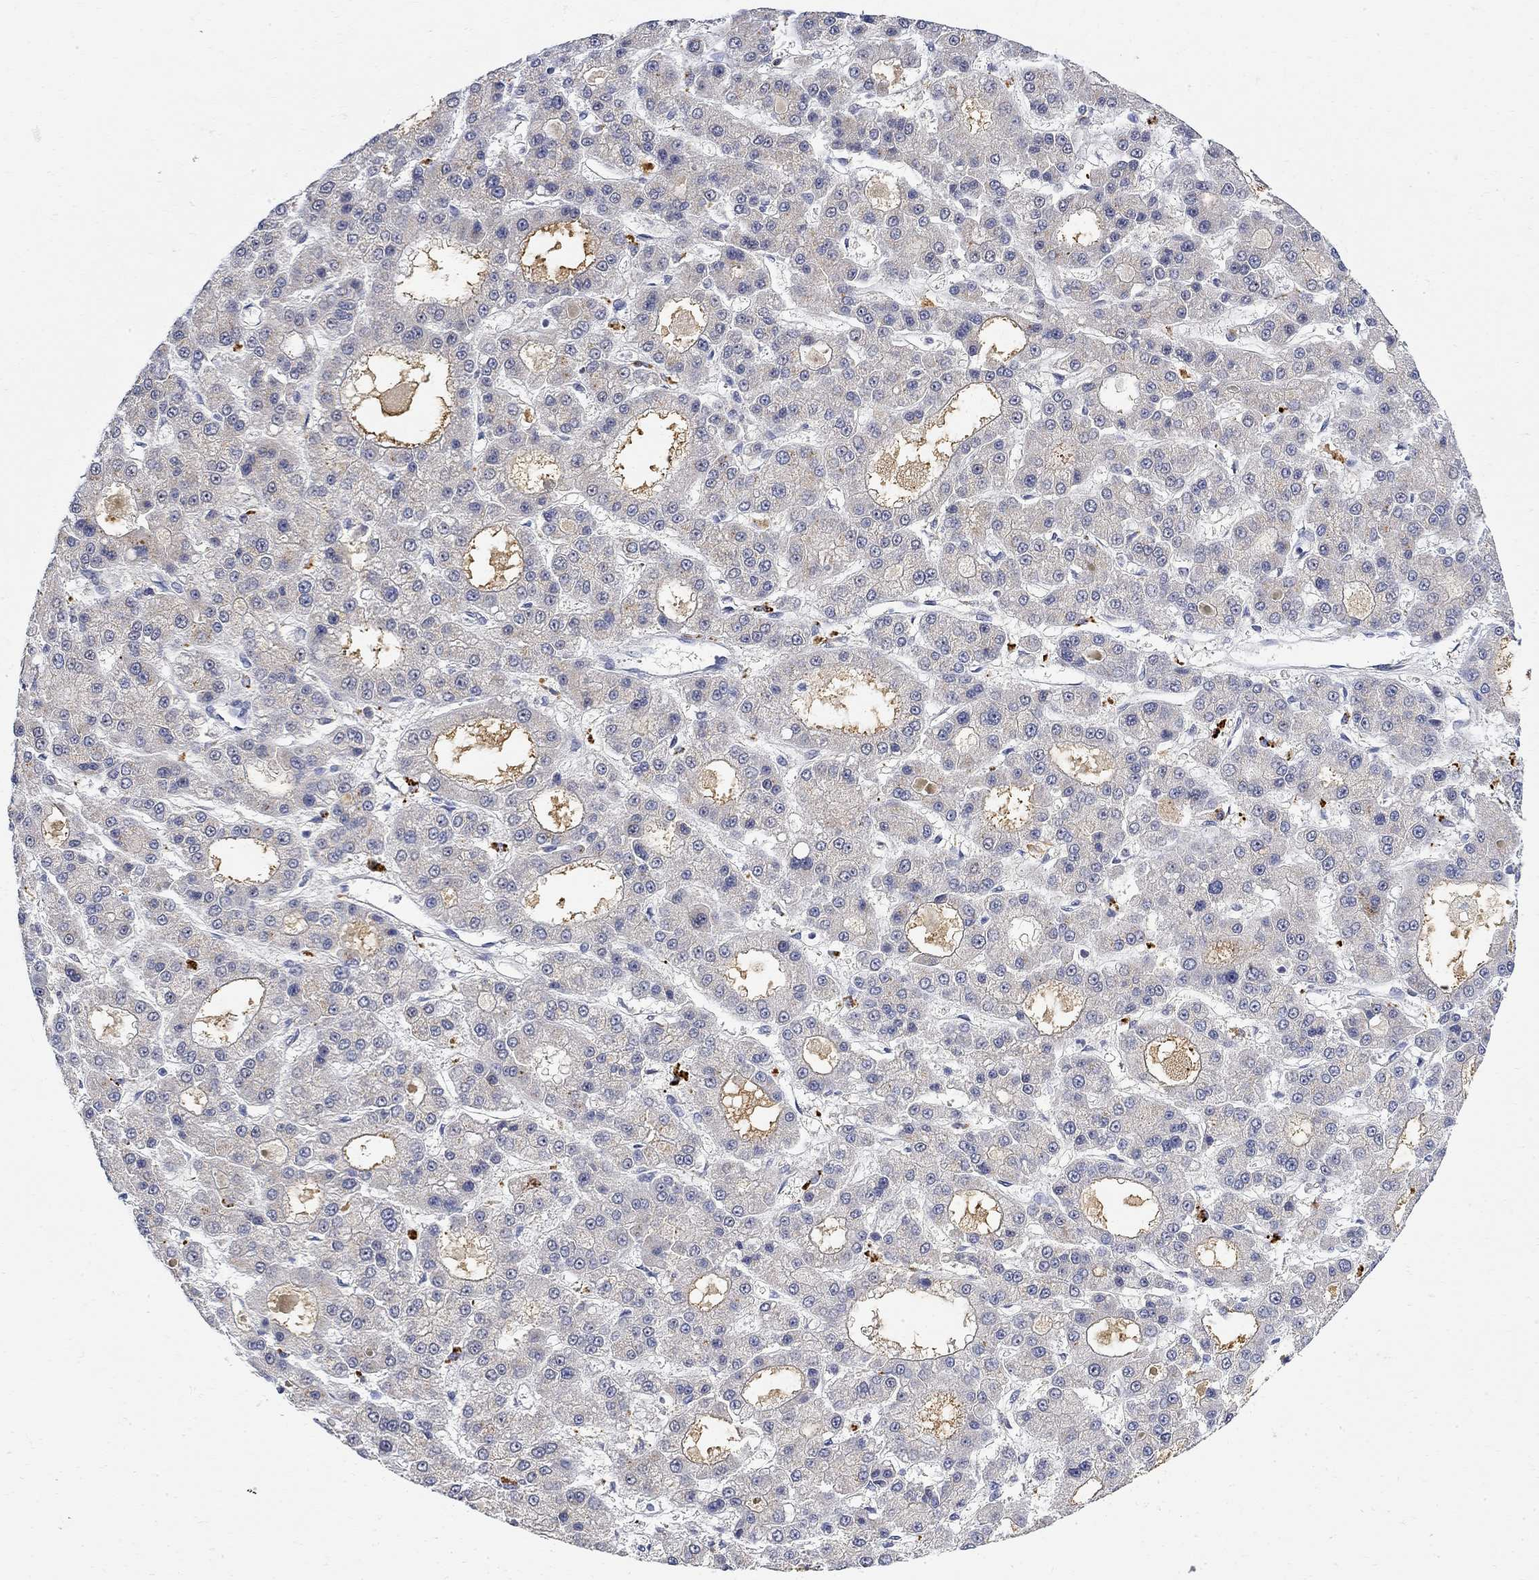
{"staining": {"intensity": "negative", "quantity": "none", "location": "none"}, "tissue": "liver cancer", "cell_type": "Tumor cells", "image_type": "cancer", "snomed": [{"axis": "morphology", "description": "Carcinoma, Hepatocellular, NOS"}, {"axis": "topography", "description": "Liver"}], "caption": "The IHC photomicrograph has no significant positivity in tumor cells of hepatocellular carcinoma (liver) tissue. (Brightfield microscopy of DAB IHC at high magnification).", "gene": "FNDC5", "patient": {"sex": "male", "age": 70}}